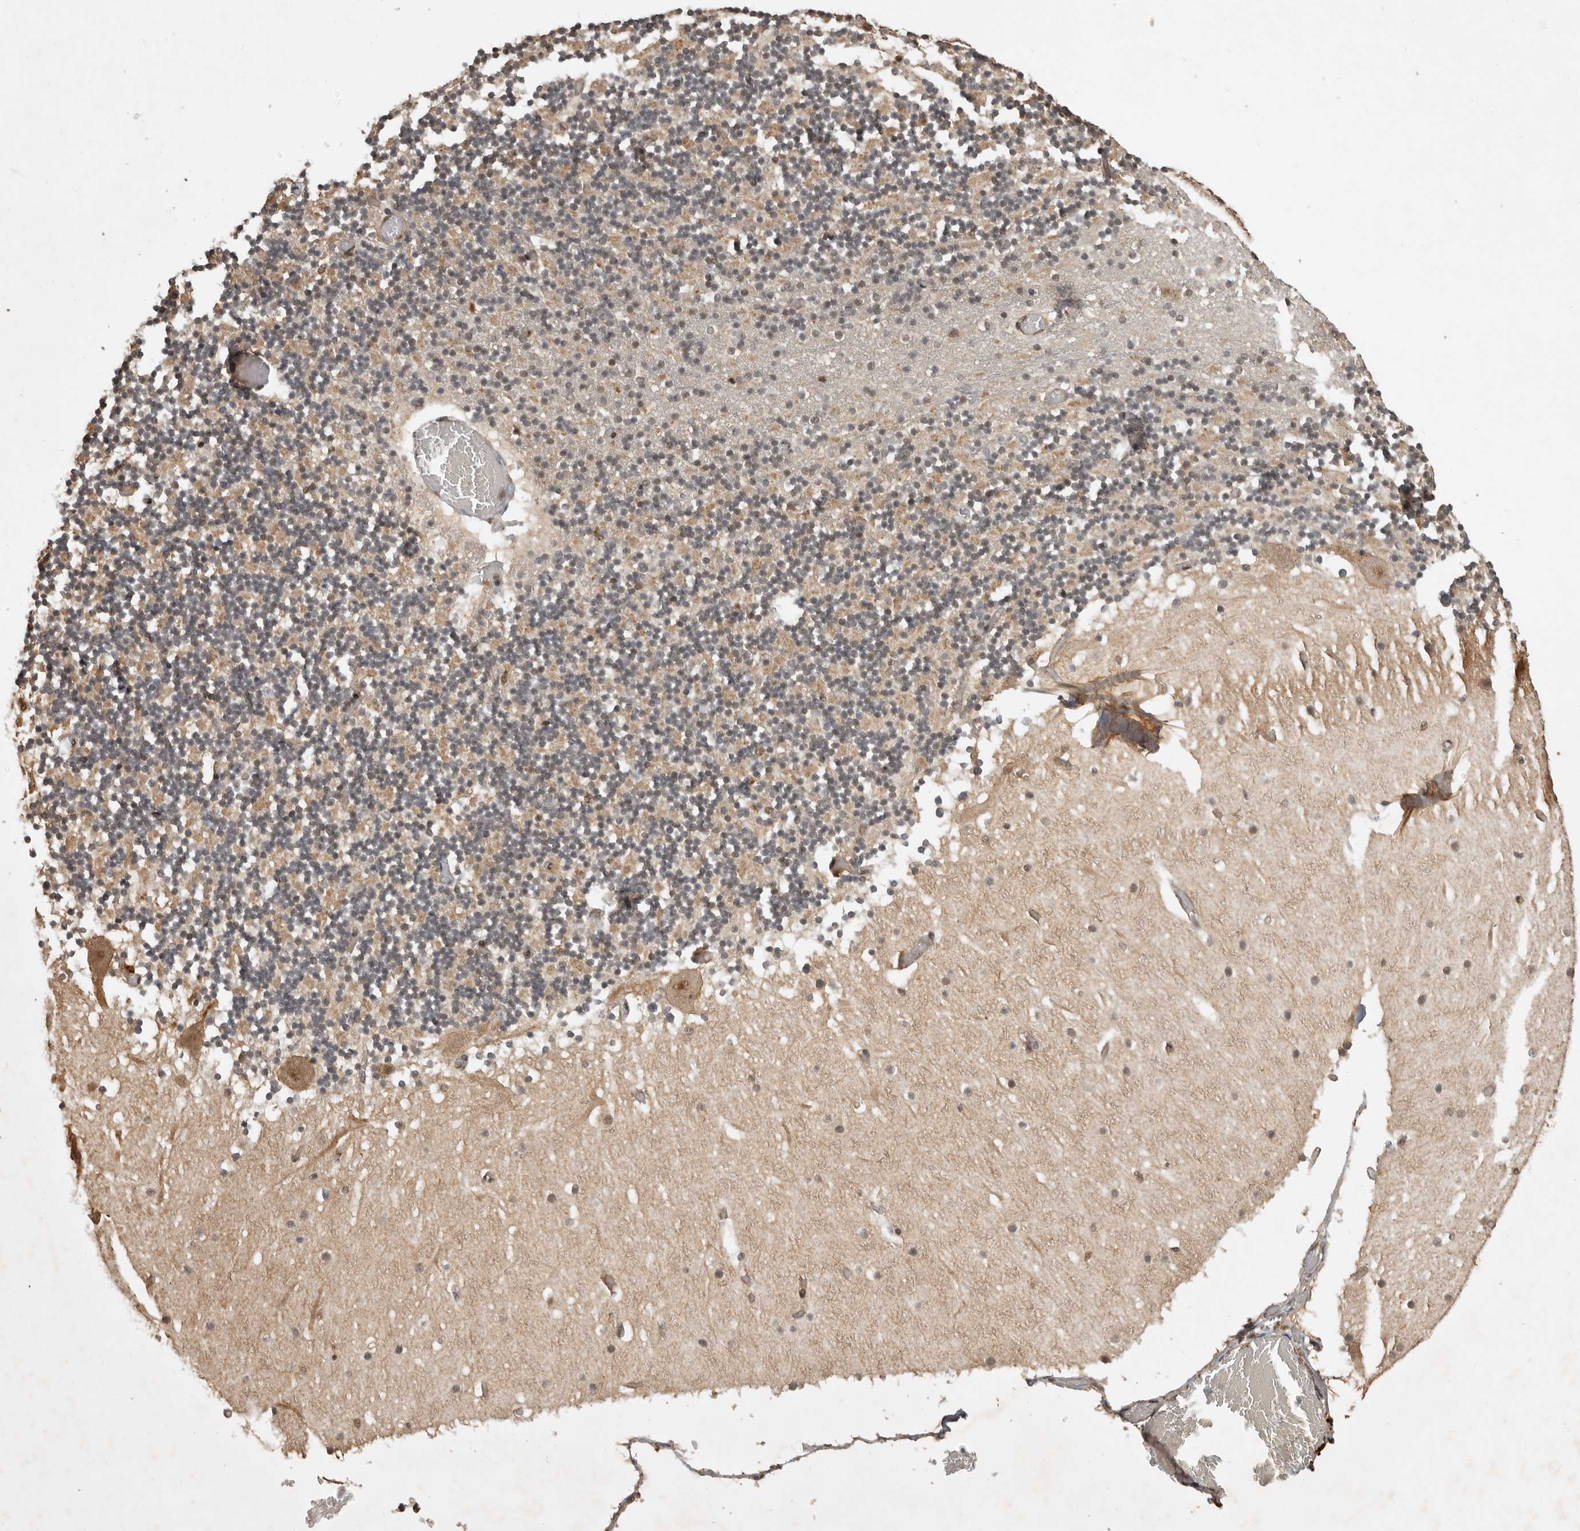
{"staining": {"intensity": "moderate", "quantity": "25%-75%", "location": "nuclear"}, "tissue": "cerebellum", "cell_type": "Cells in granular layer", "image_type": "normal", "snomed": [{"axis": "morphology", "description": "Normal tissue, NOS"}, {"axis": "topography", "description": "Cerebellum"}], "caption": "Brown immunohistochemical staining in benign human cerebellum shows moderate nuclear staining in about 25%-75% of cells in granular layer. (DAB IHC, brown staining for protein, blue staining for nuclei).", "gene": "CBLL1", "patient": {"sex": "female", "age": 28}}